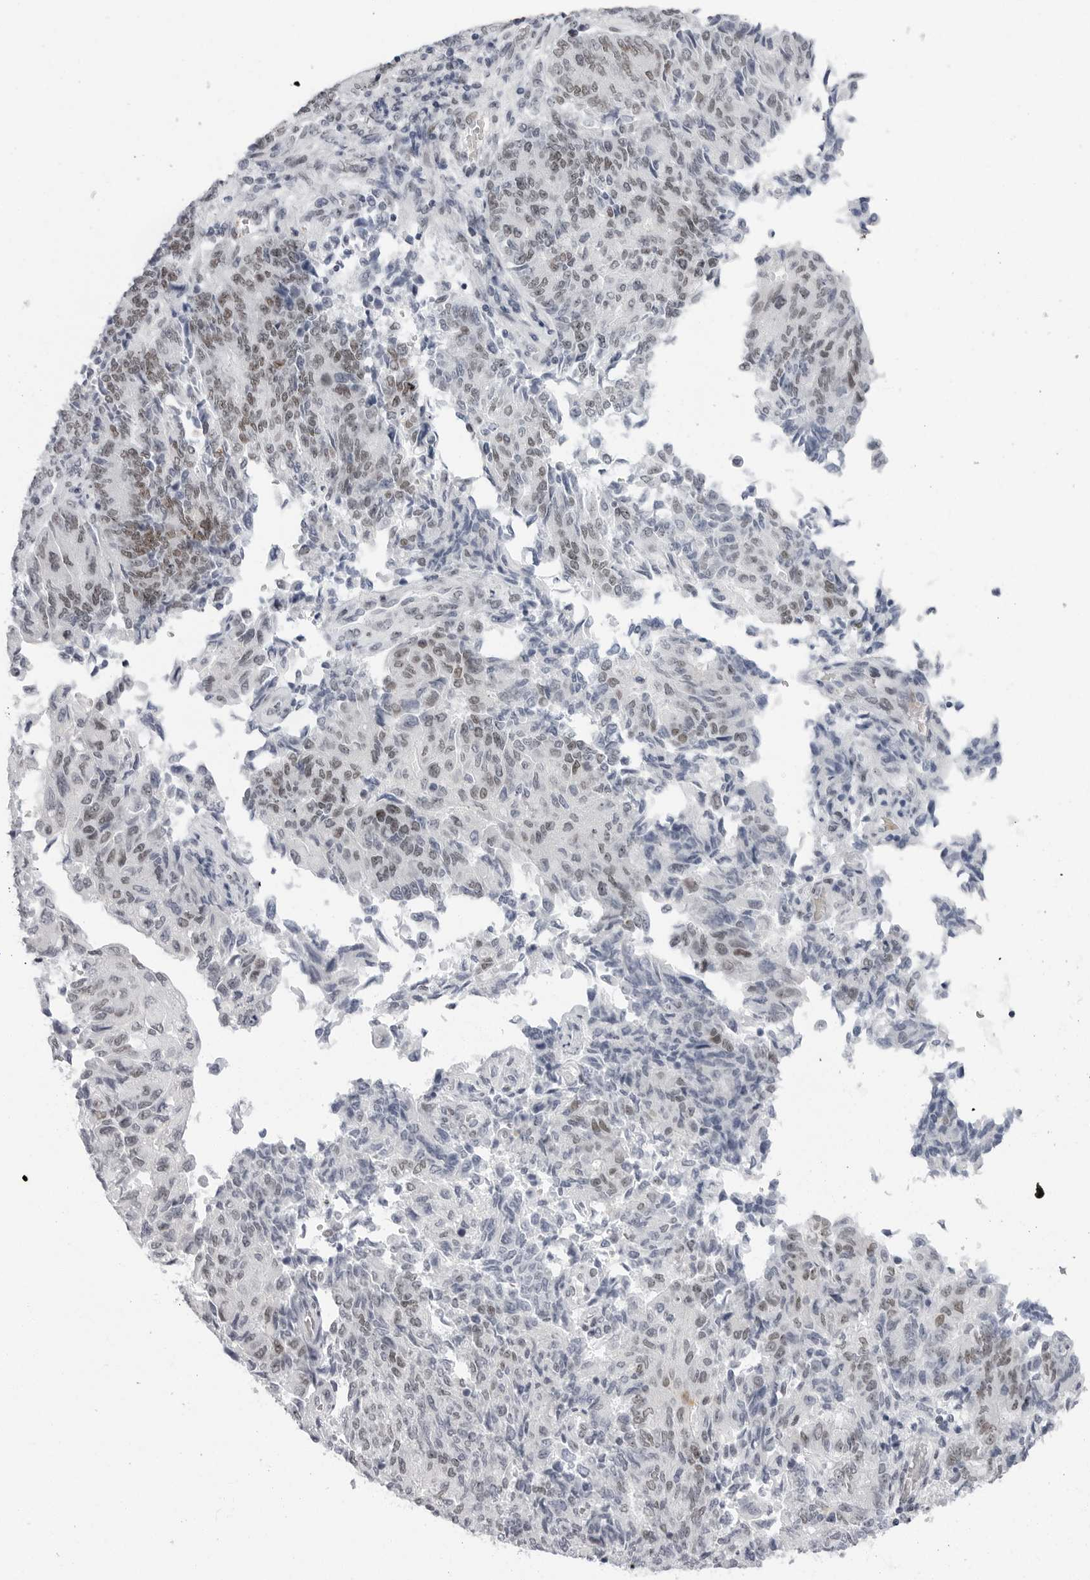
{"staining": {"intensity": "moderate", "quantity": "25%-75%", "location": "nuclear"}, "tissue": "endometrial cancer", "cell_type": "Tumor cells", "image_type": "cancer", "snomed": [{"axis": "morphology", "description": "Adenocarcinoma, NOS"}, {"axis": "topography", "description": "Endometrium"}], "caption": "Immunohistochemical staining of human adenocarcinoma (endometrial) reveals moderate nuclear protein positivity in about 25%-75% of tumor cells.", "gene": "VEZF1", "patient": {"sex": "female", "age": 80}}